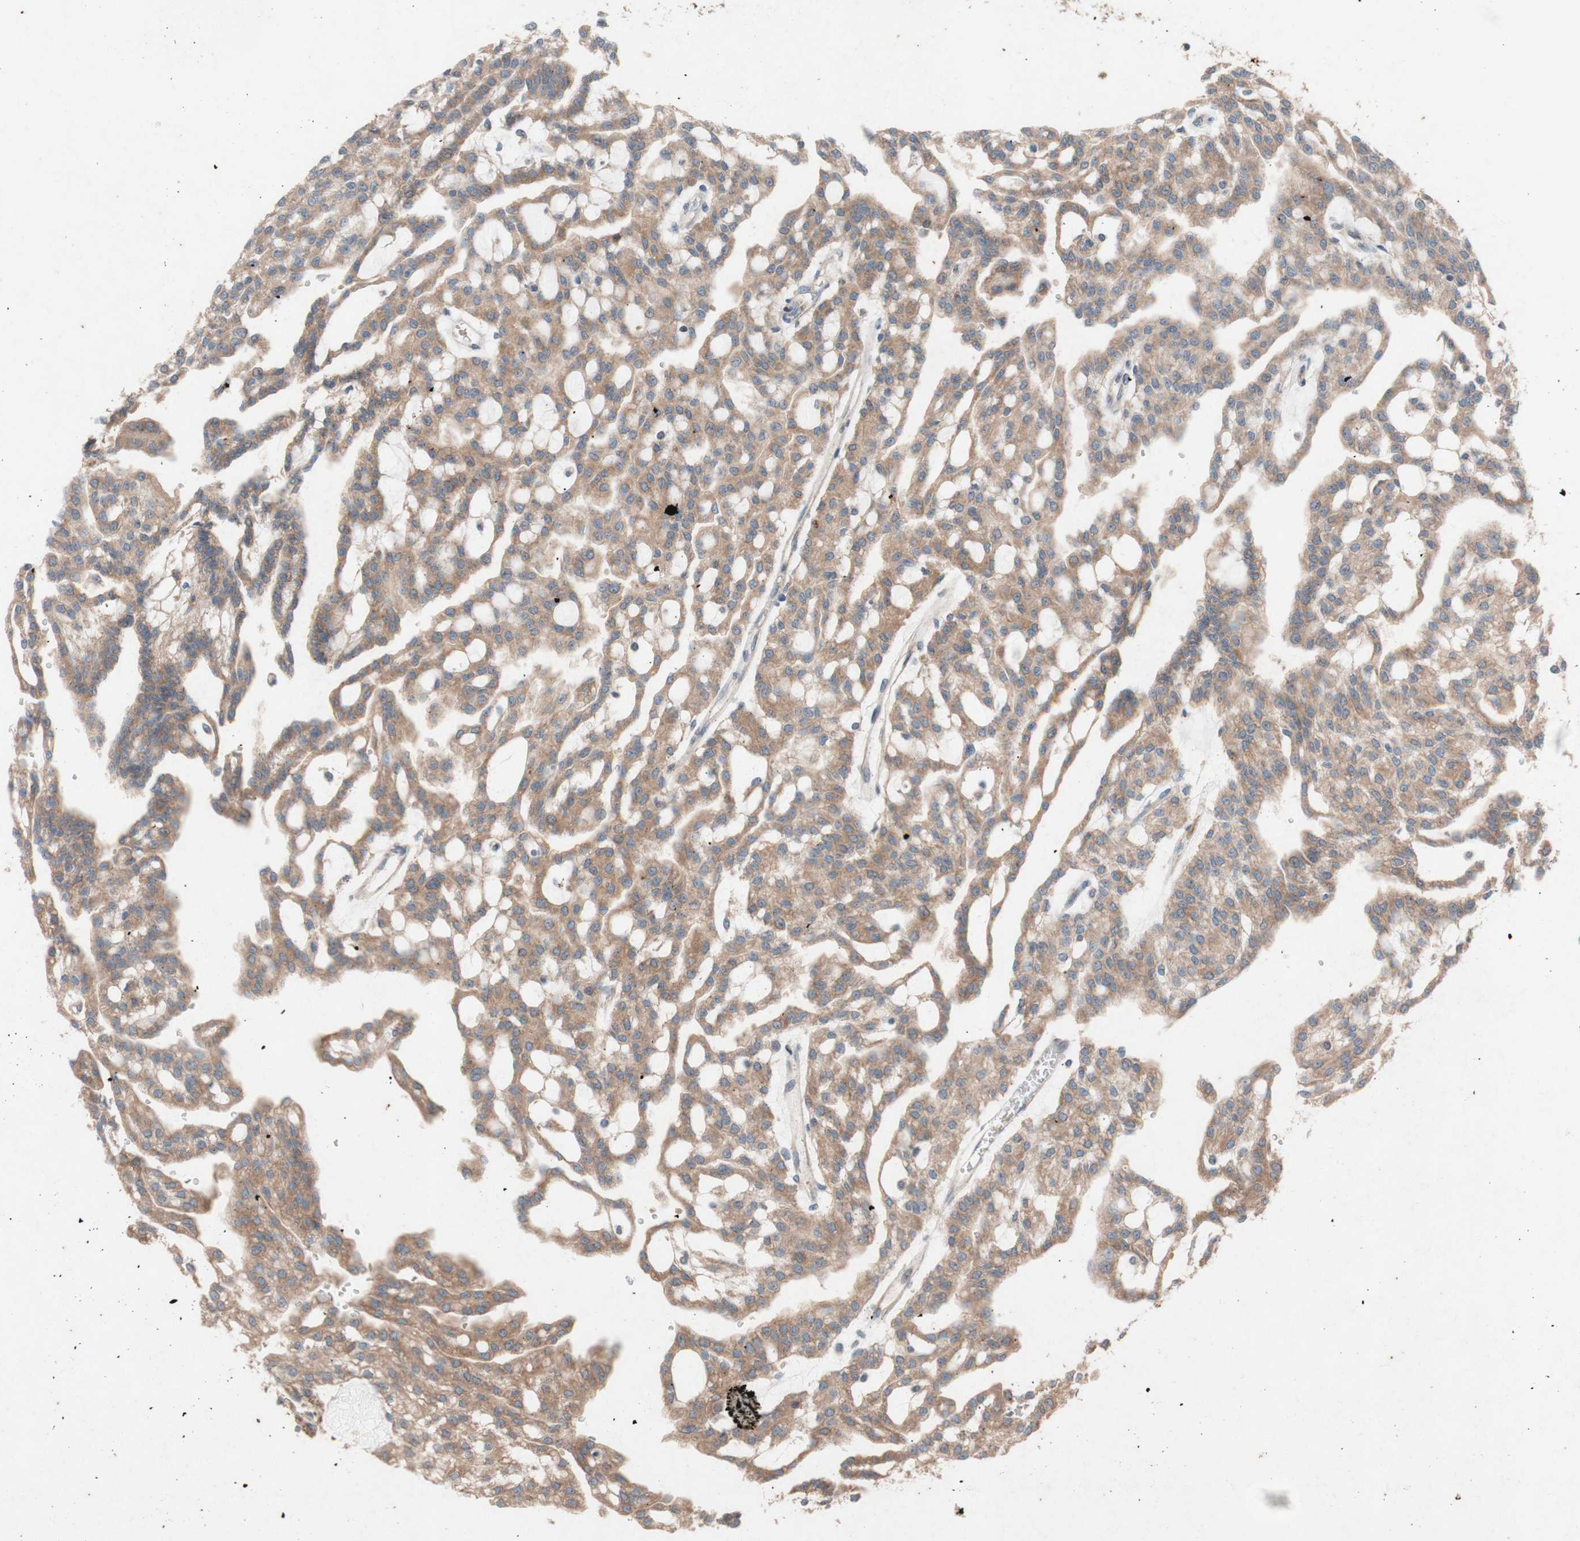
{"staining": {"intensity": "moderate", "quantity": ">75%", "location": "cytoplasmic/membranous"}, "tissue": "renal cancer", "cell_type": "Tumor cells", "image_type": "cancer", "snomed": [{"axis": "morphology", "description": "Adenocarcinoma, NOS"}, {"axis": "topography", "description": "Kidney"}], "caption": "A high-resolution micrograph shows immunohistochemistry staining of adenocarcinoma (renal), which demonstrates moderate cytoplasmic/membranous expression in about >75% of tumor cells.", "gene": "TST", "patient": {"sex": "male", "age": 63}}